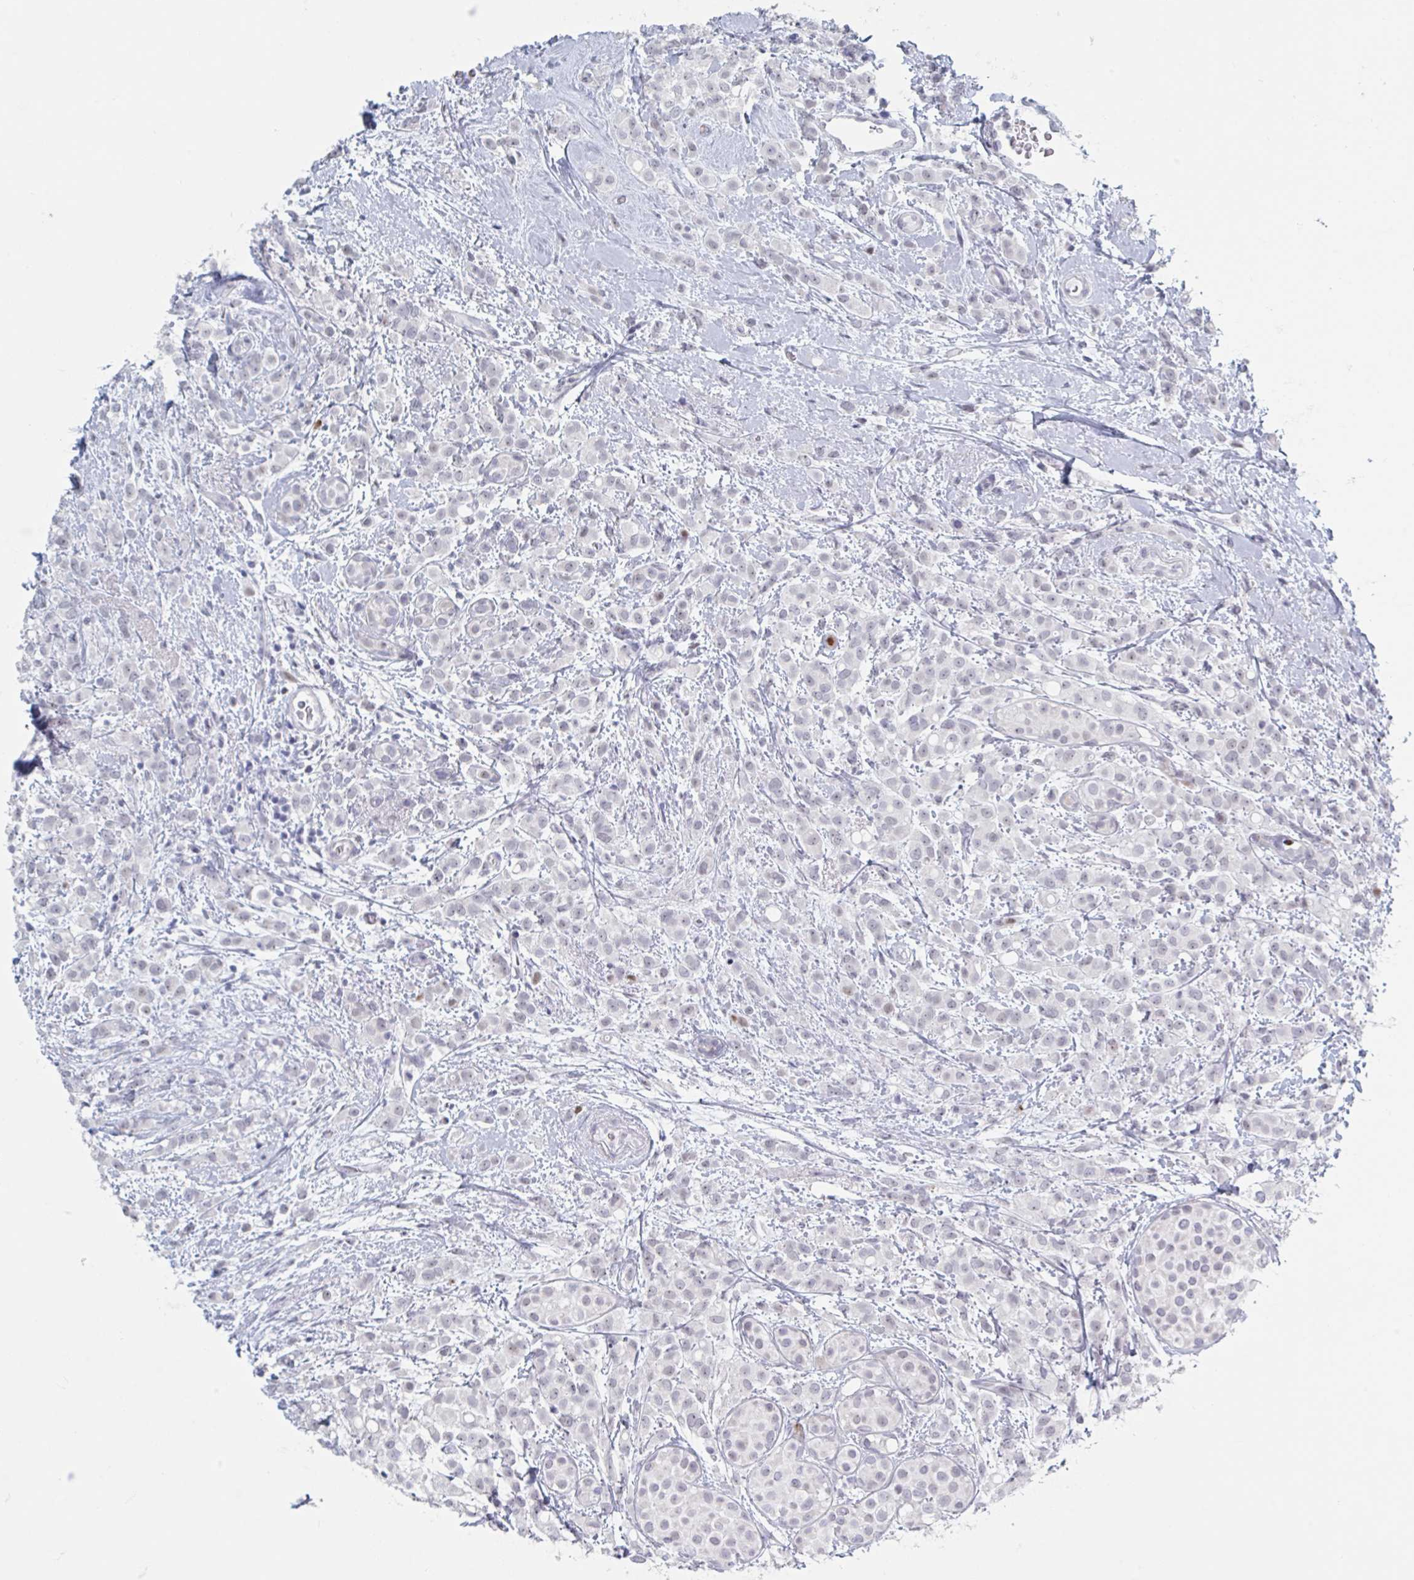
{"staining": {"intensity": "moderate", "quantity": "<25%", "location": "nuclear"}, "tissue": "breast cancer", "cell_type": "Tumor cells", "image_type": "cancer", "snomed": [{"axis": "morphology", "description": "Lobular carcinoma"}, {"axis": "topography", "description": "Breast"}], "caption": "A photomicrograph of human breast cancer (lobular carcinoma) stained for a protein reveals moderate nuclear brown staining in tumor cells.", "gene": "NR1H2", "patient": {"sex": "female", "age": 68}}